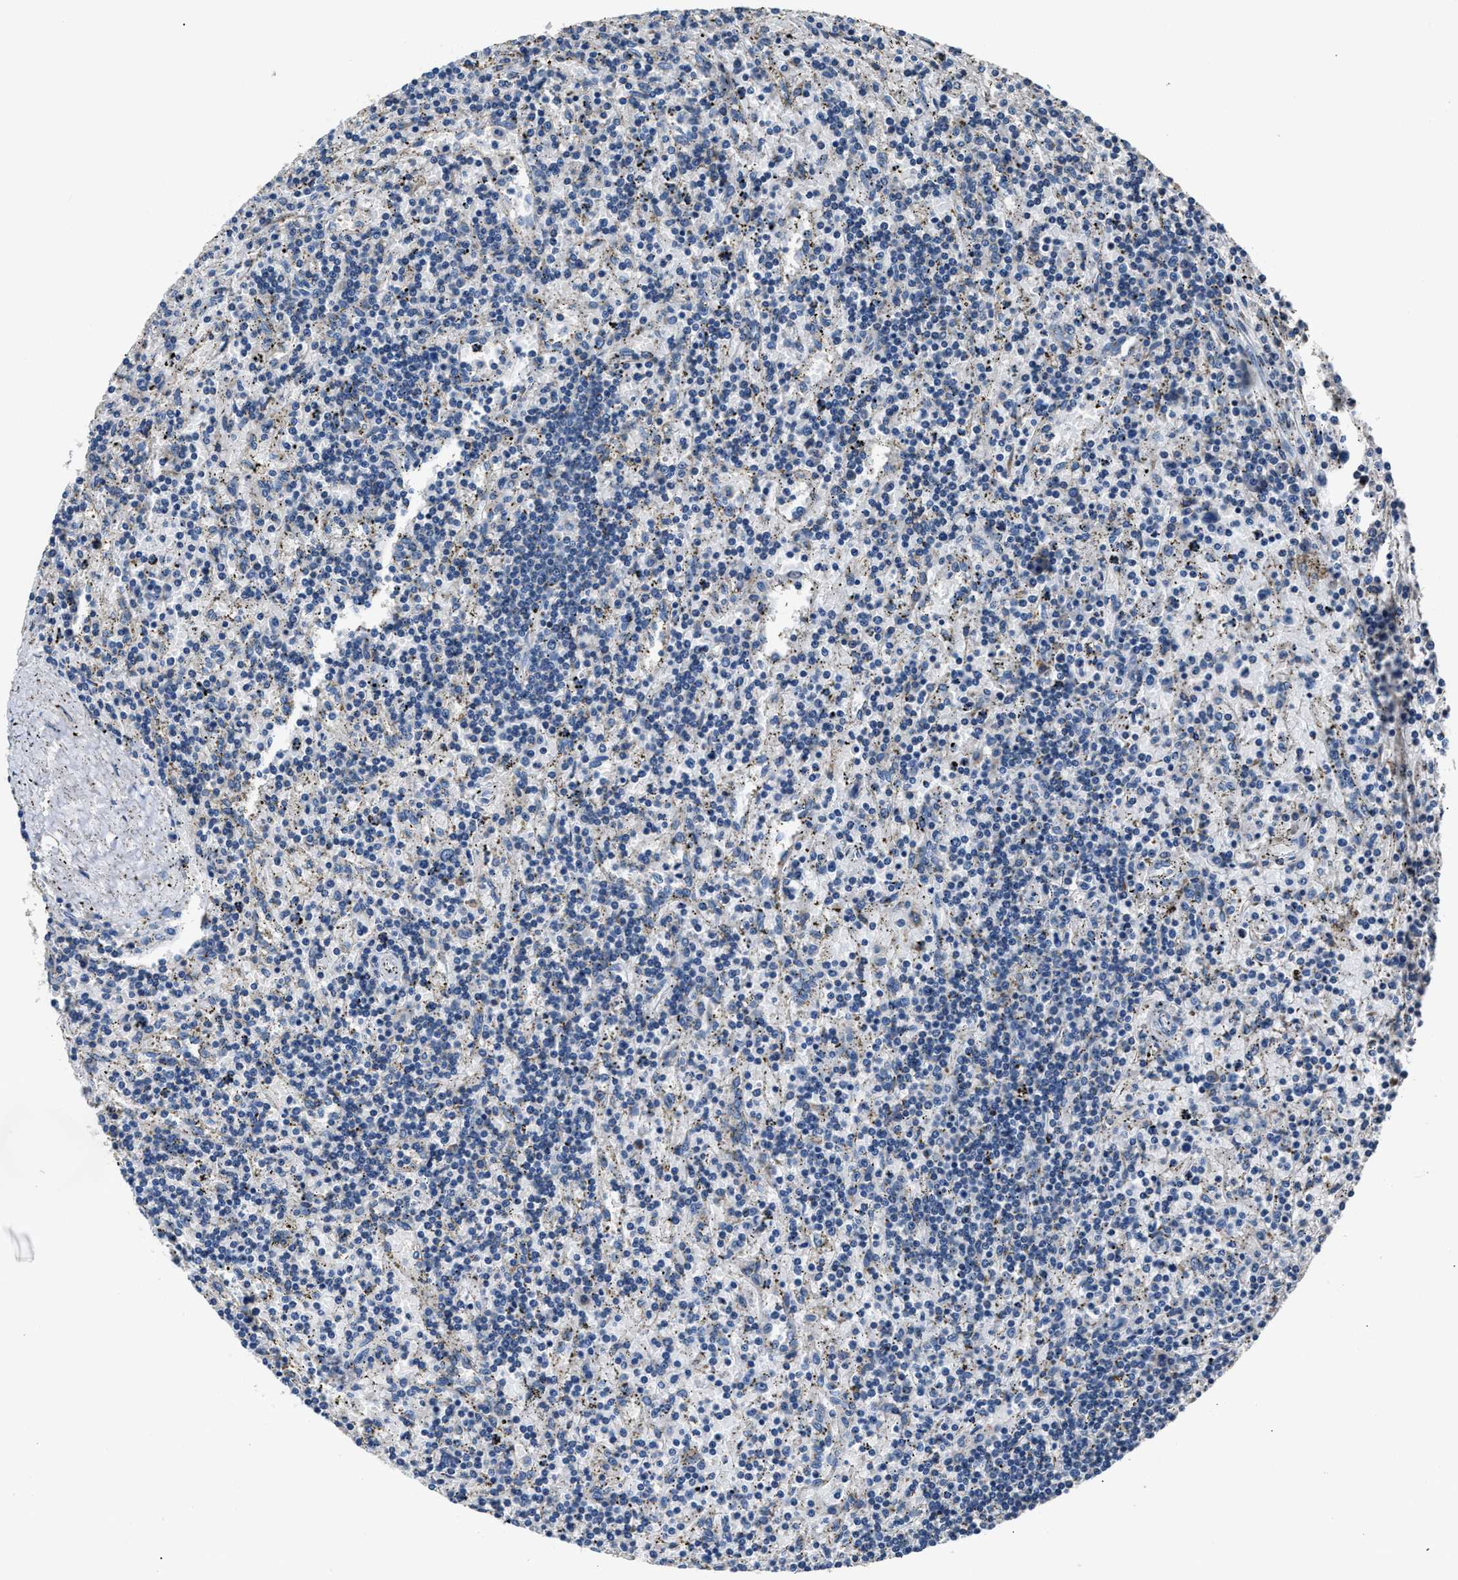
{"staining": {"intensity": "negative", "quantity": "none", "location": "none"}, "tissue": "lymphoma", "cell_type": "Tumor cells", "image_type": "cancer", "snomed": [{"axis": "morphology", "description": "Malignant lymphoma, non-Hodgkin's type, Low grade"}, {"axis": "topography", "description": "Spleen"}], "caption": "Immunohistochemistry (IHC) of lymphoma reveals no positivity in tumor cells. (Brightfield microscopy of DAB immunohistochemistry (IHC) at high magnification).", "gene": "DNAJC24", "patient": {"sex": "male", "age": 76}}